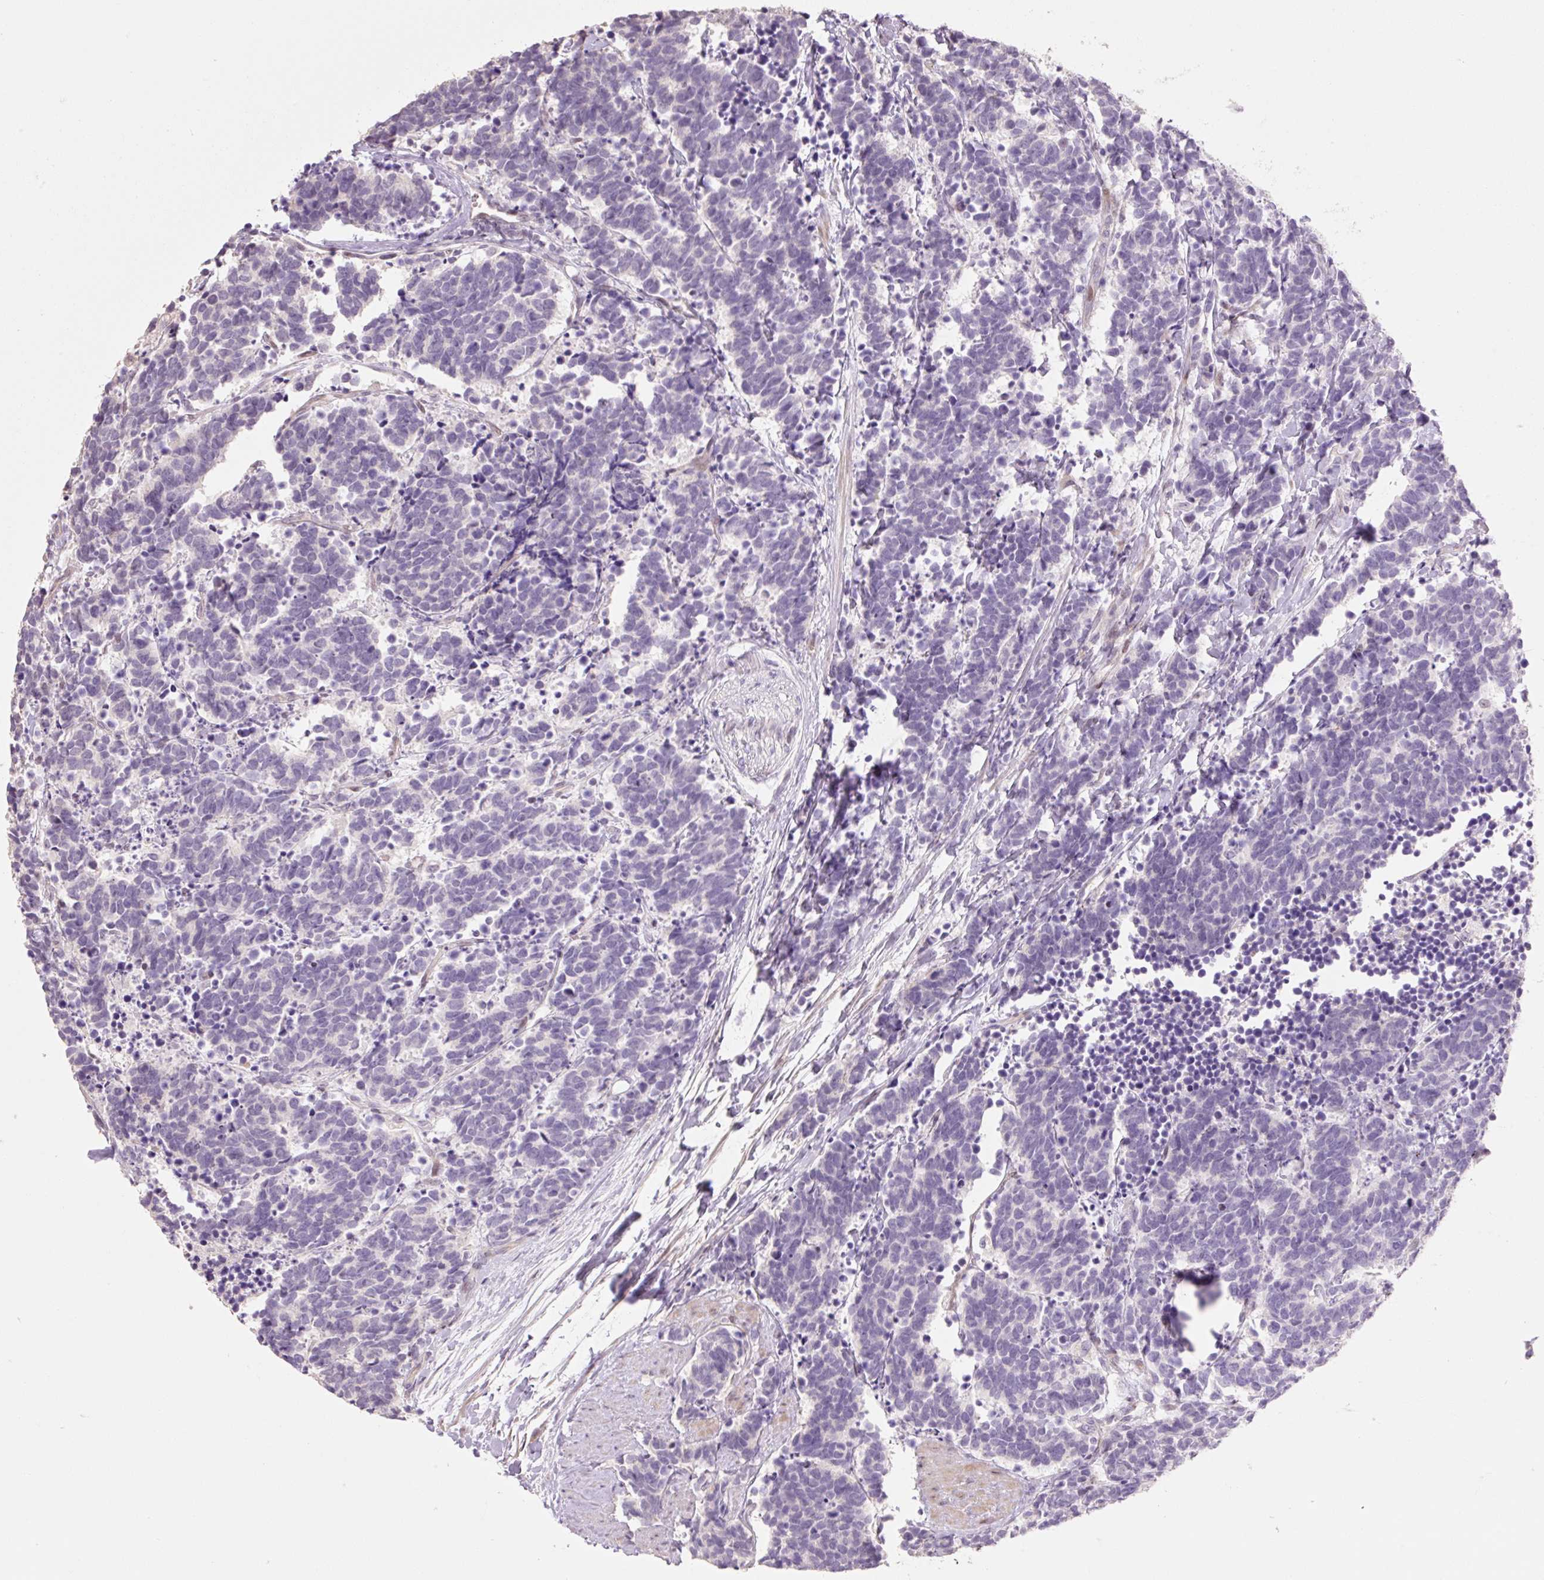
{"staining": {"intensity": "negative", "quantity": "none", "location": "none"}, "tissue": "carcinoid", "cell_type": "Tumor cells", "image_type": "cancer", "snomed": [{"axis": "morphology", "description": "Carcinoma, NOS"}, {"axis": "morphology", "description": "Carcinoid, malignant, NOS"}, {"axis": "topography", "description": "Prostate"}], "caption": "Immunohistochemistry (IHC) of human malignant carcinoid demonstrates no expression in tumor cells.", "gene": "ZNF552", "patient": {"sex": "male", "age": 57}}